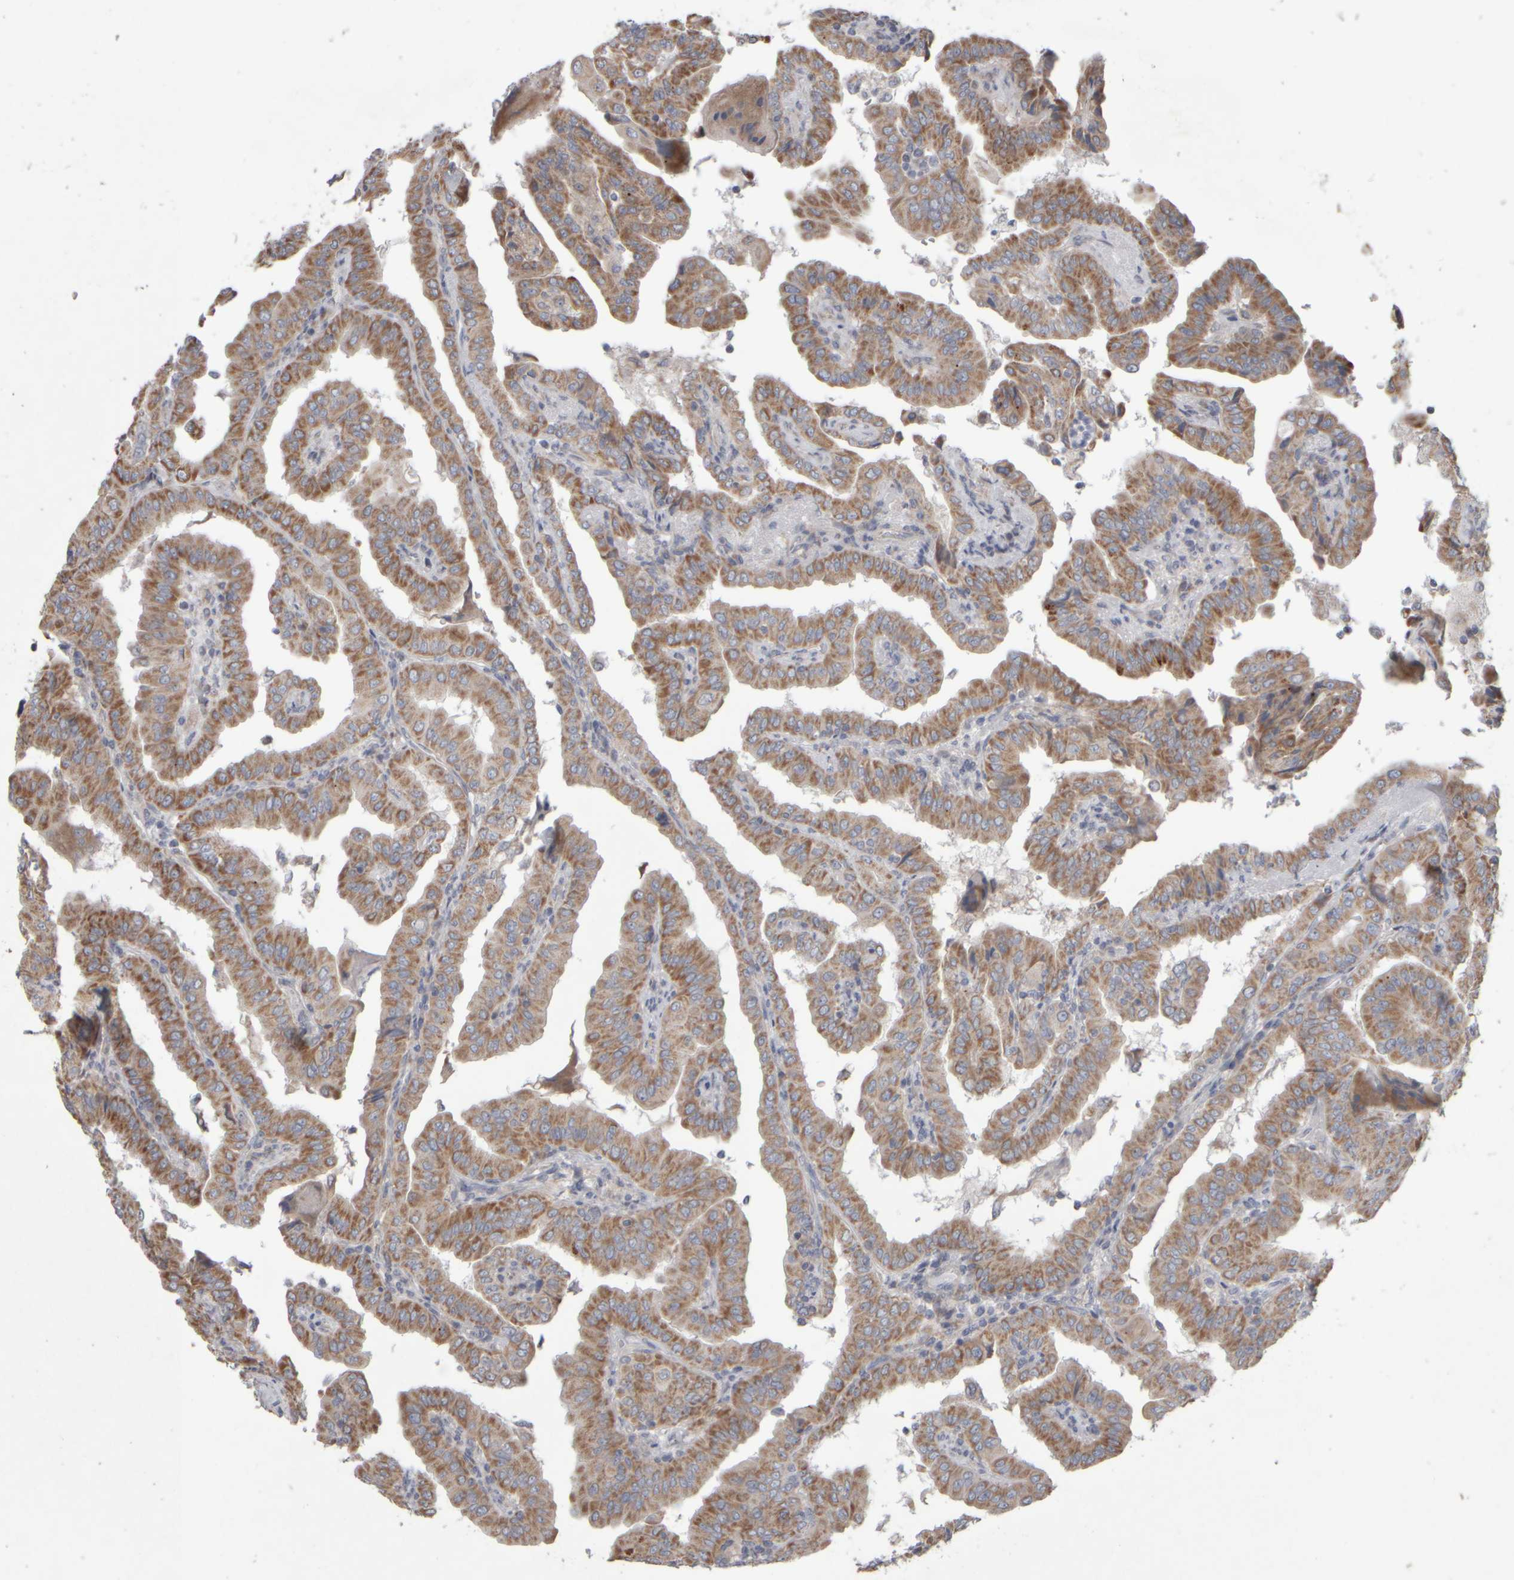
{"staining": {"intensity": "moderate", "quantity": ">75%", "location": "cytoplasmic/membranous"}, "tissue": "thyroid cancer", "cell_type": "Tumor cells", "image_type": "cancer", "snomed": [{"axis": "morphology", "description": "Papillary adenocarcinoma, NOS"}, {"axis": "topography", "description": "Thyroid gland"}], "caption": "IHC micrograph of thyroid cancer stained for a protein (brown), which displays medium levels of moderate cytoplasmic/membranous expression in approximately >75% of tumor cells.", "gene": "SCO1", "patient": {"sex": "male", "age": 33}}